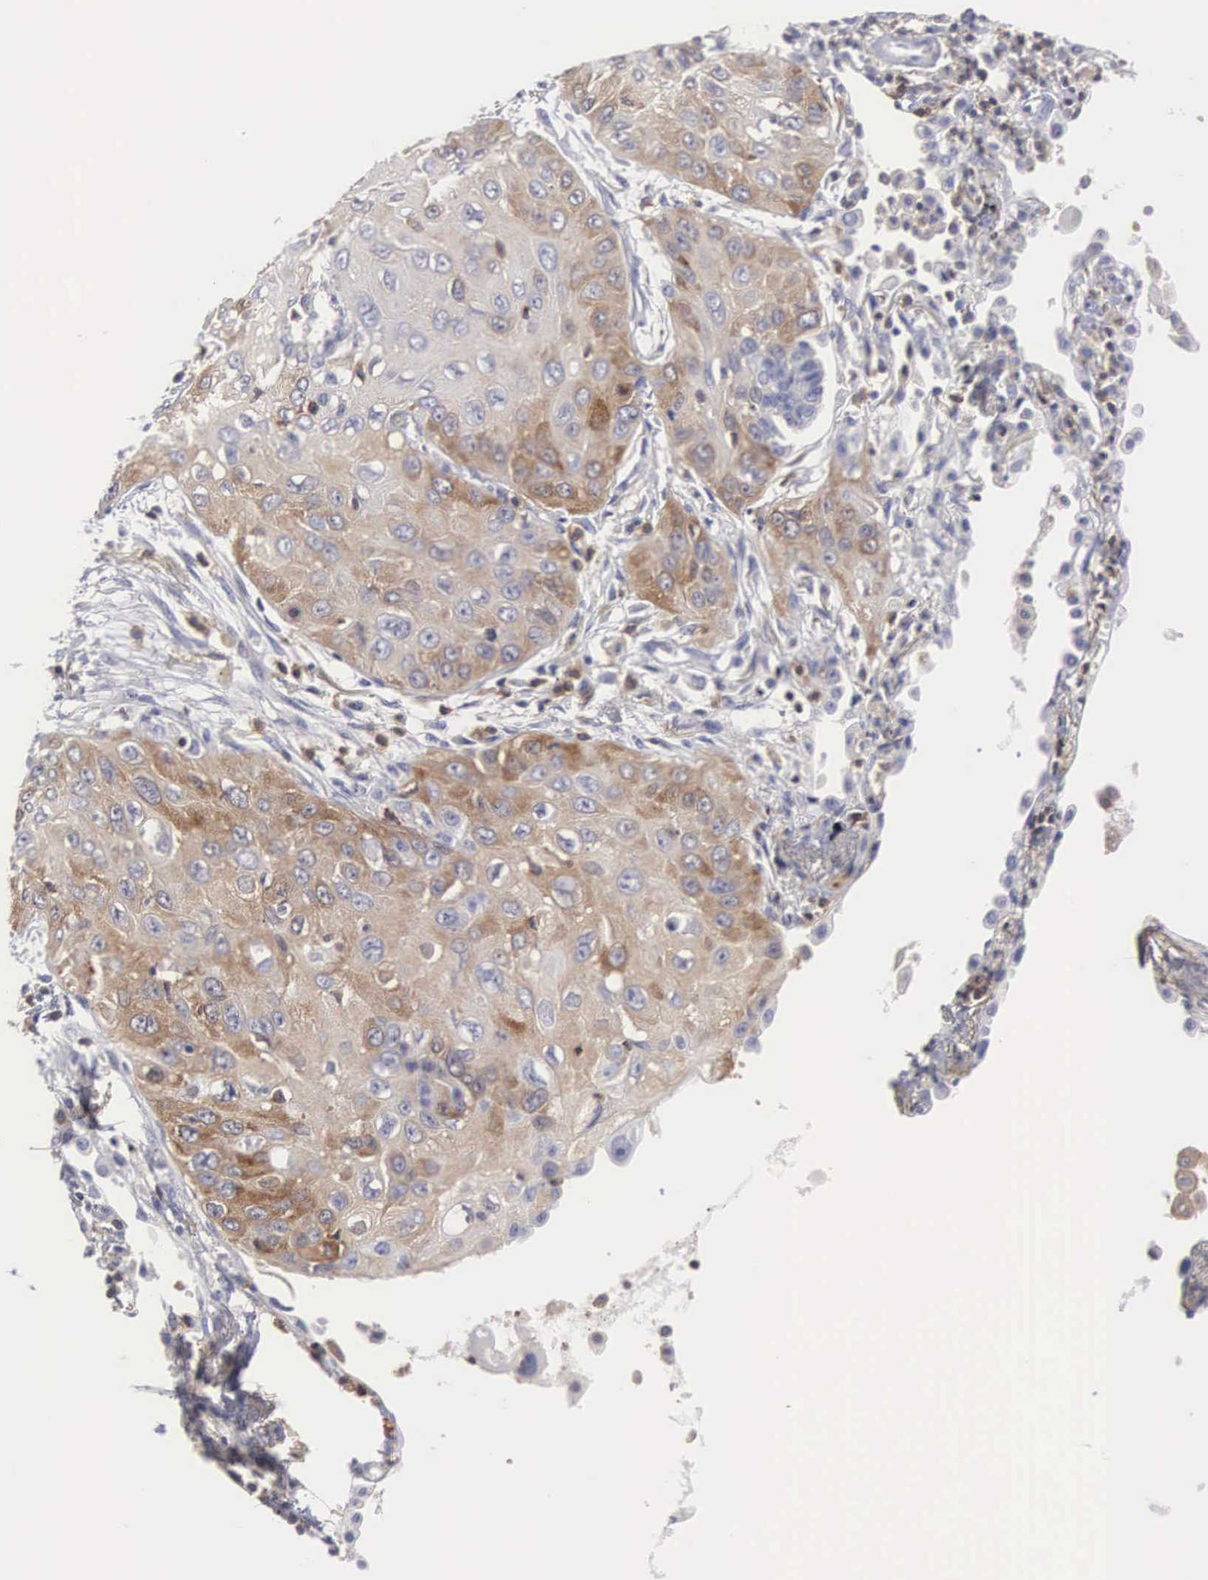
{"staining": {"intensity": "moderate", "quantity": "25%-75%", "location": "cytoplasmic/membranous"}, "tissue": "lung cancer", "cell_type": "Tumor cells", "image_type": "cancer", "snomed": [{"axis": "morphology", "description": "Squamous cell carcinoma, NOS"}, {"axis": "topography", "description": "Lung"}], "caption": "Human lung cancer (squamous cell carcinoma) stained with a protein marker shows moderate staining in tumor cells.", "gene": "SH3BP1", "patient": {"sex": "male", "age": 71}}